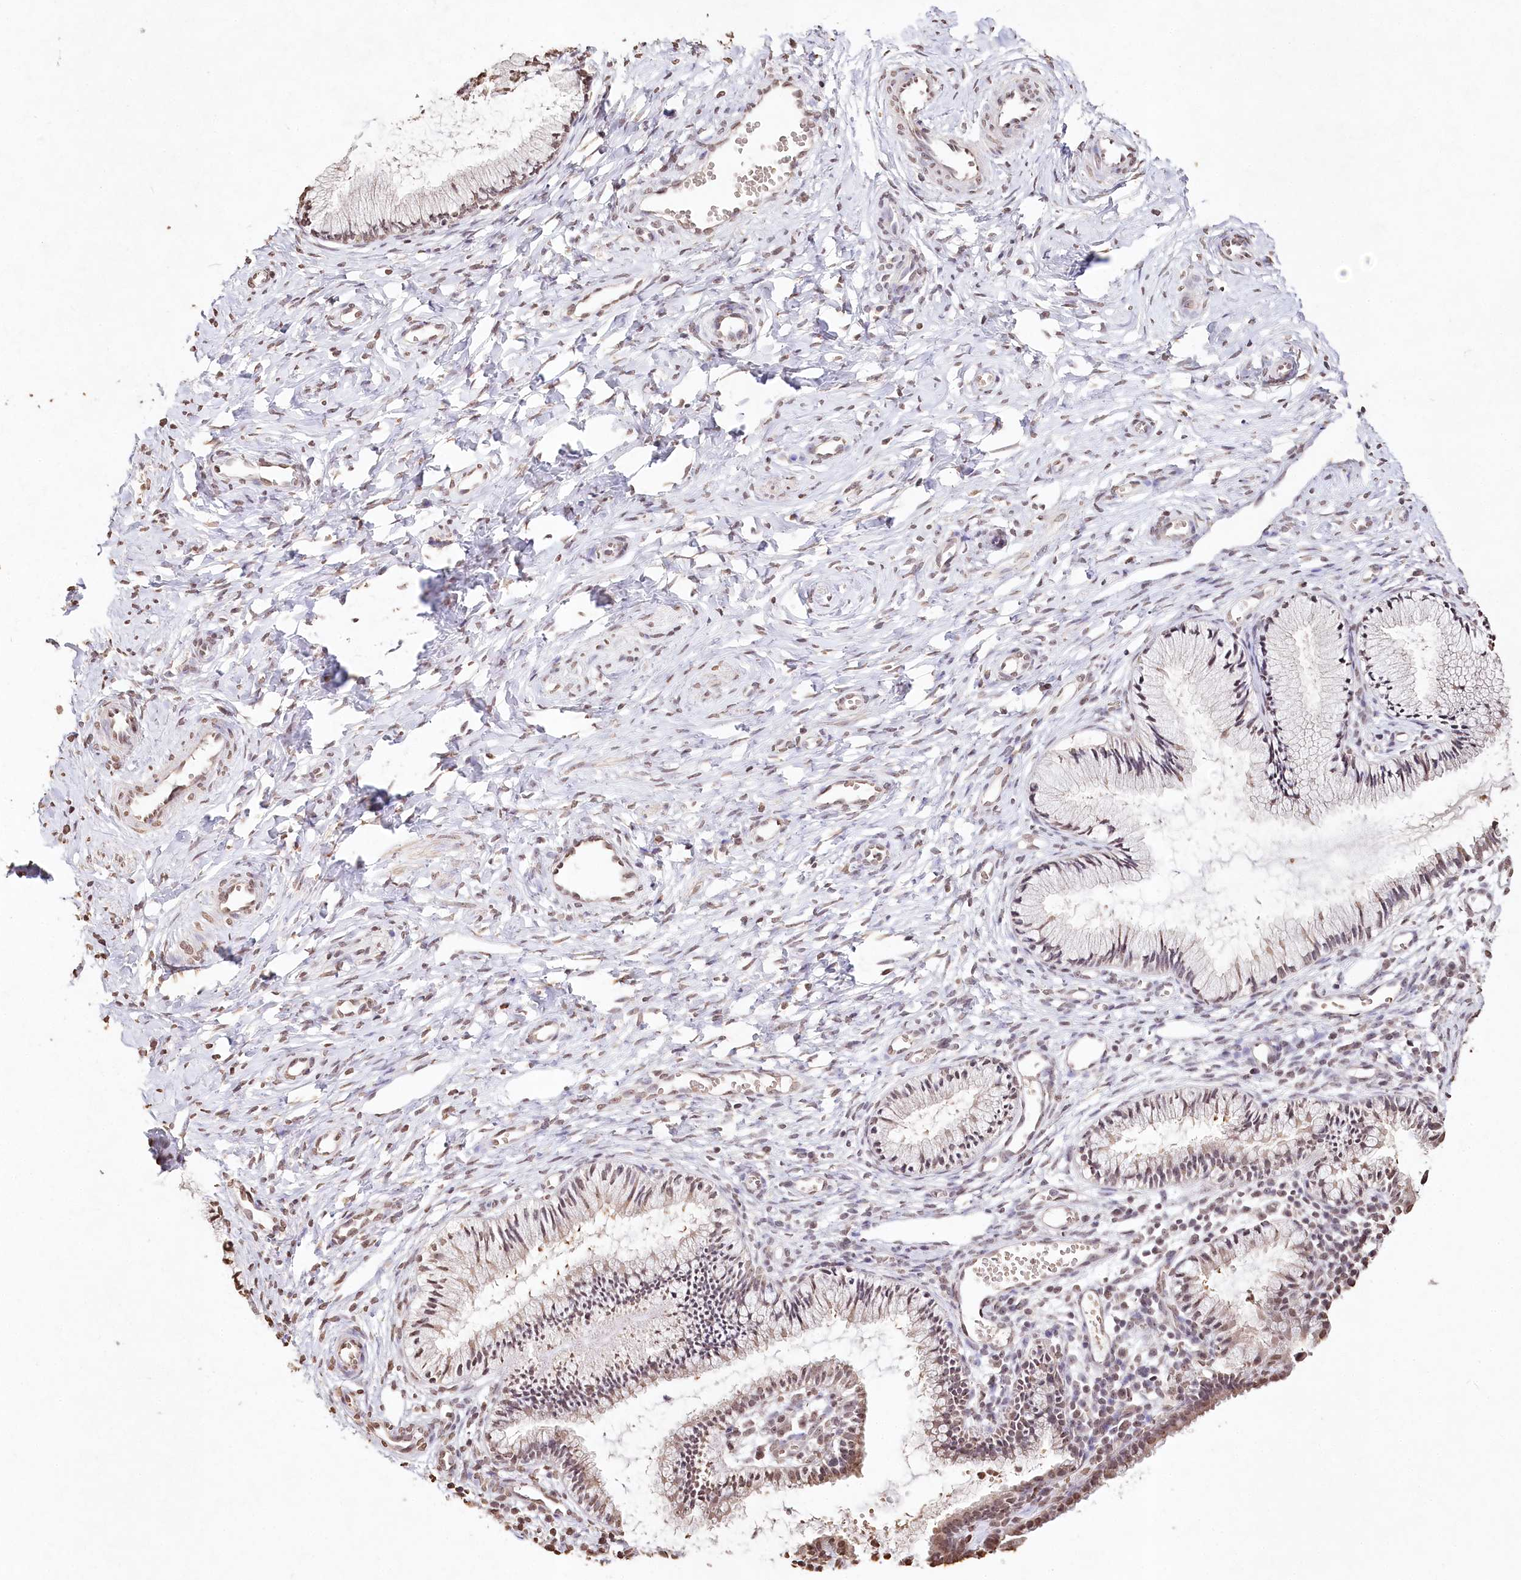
{"staining": {"intensity": "weak", "quantity": "<25%", "location": "nuclear"}, "tissue": "cervix", "cell_type": "Glandular cells", "image_type": "normal", "snomed": [{"axis": "morphology", "description": "Normal tissue, NOS"}, {"axis": "topography", "description": "Cervix"}], "caption": "The histopathology image demonstrates no staining of glandular cells in unremarkable cervix. (DAB (3,3'-diaminobenzidine) IHC, high magnification).", "gene": "DMXL1", "patient": {"sex": "female", "age": 27}}